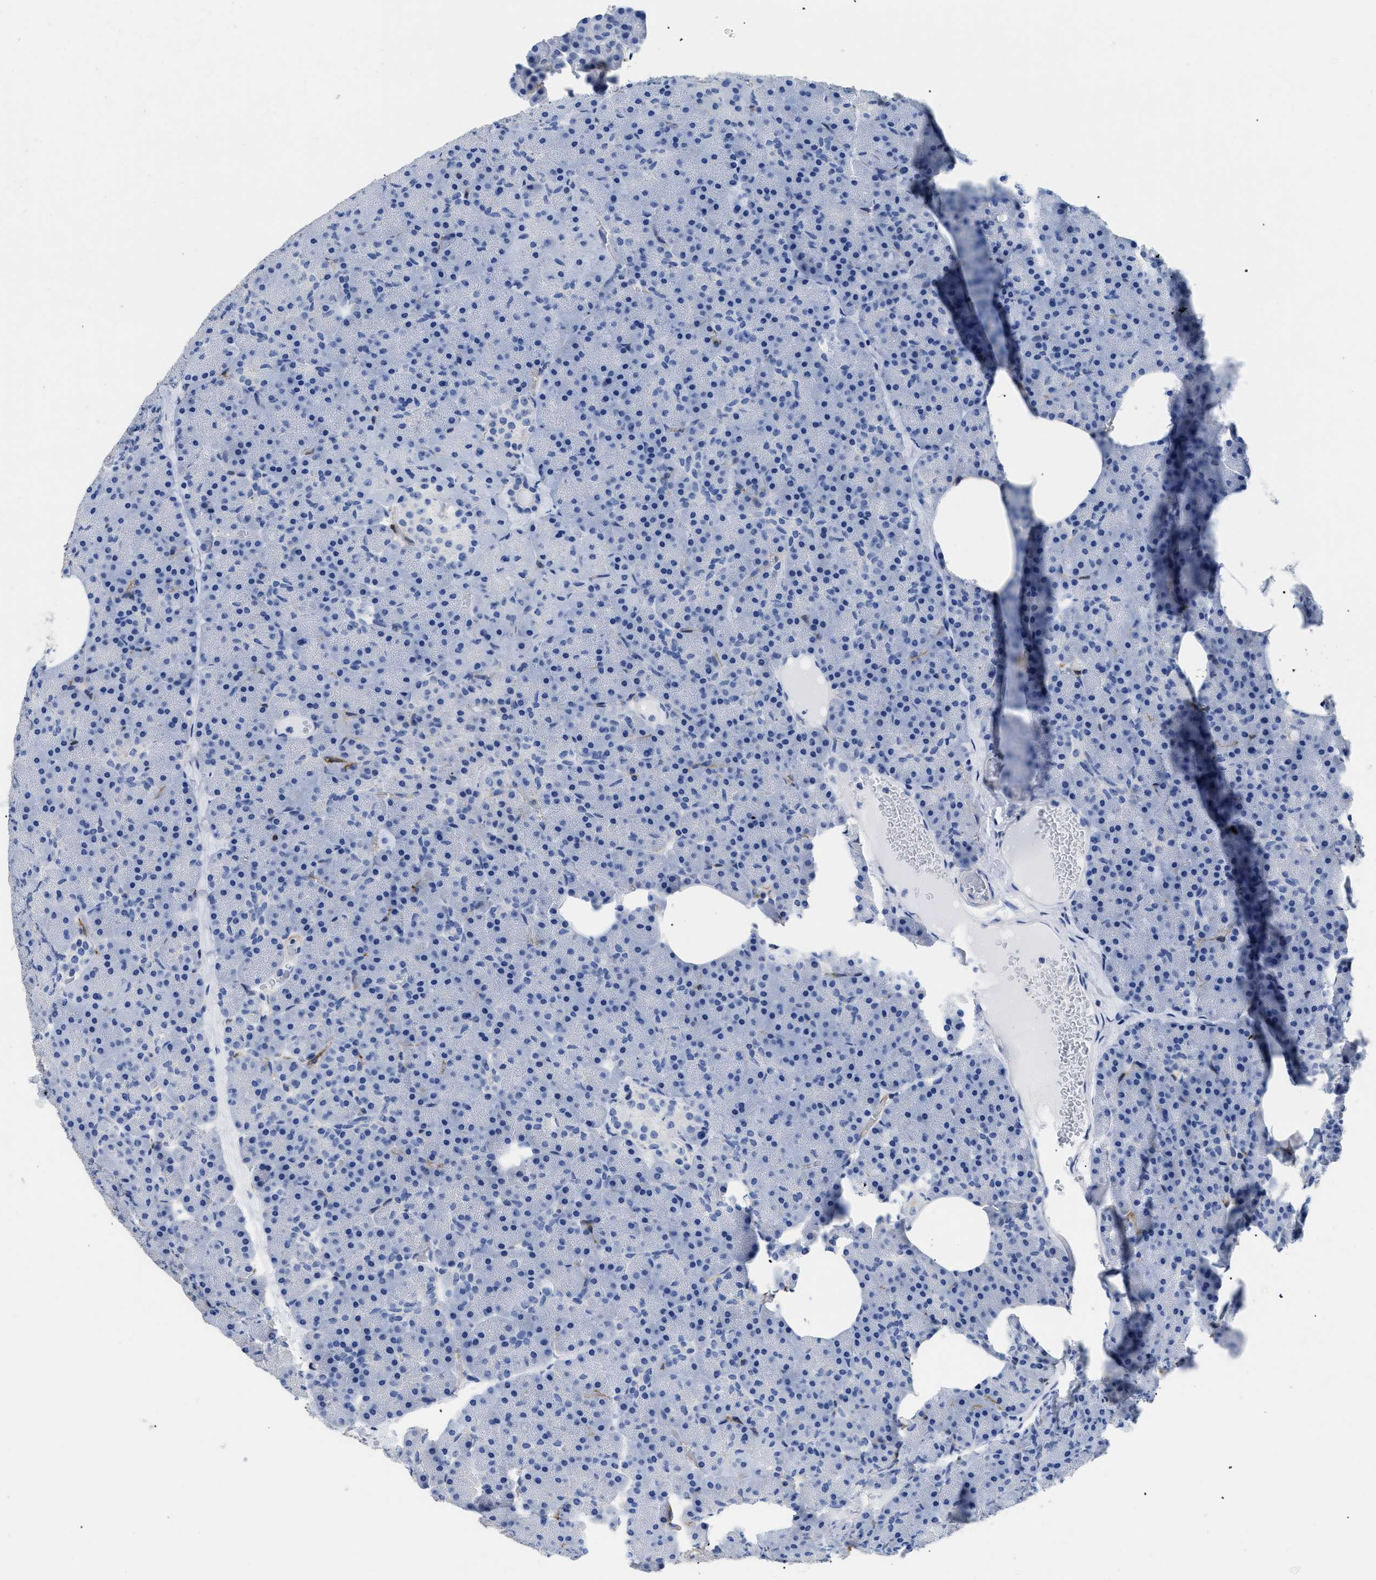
{"staining": {"intensity": "negative", "quantity": "none", "location": "none"}, "tissue": "pancreas", "cell_type": "Exocrine glandular cells", "image_type": "normal", "snomed": [{"axis": "morphology", "description": "Normal tissue, NOS"}, {"axis": "morphology", "description": "Carcinoid, malignant, NOS"}, {"axis": "topography", "description": "Pancreas"}], "caption": "The image reveals no significant staining in exocrine glandular cells of pancreas.", "gene": "DLC1", "patient": {"sex": "female", "age": 35}}